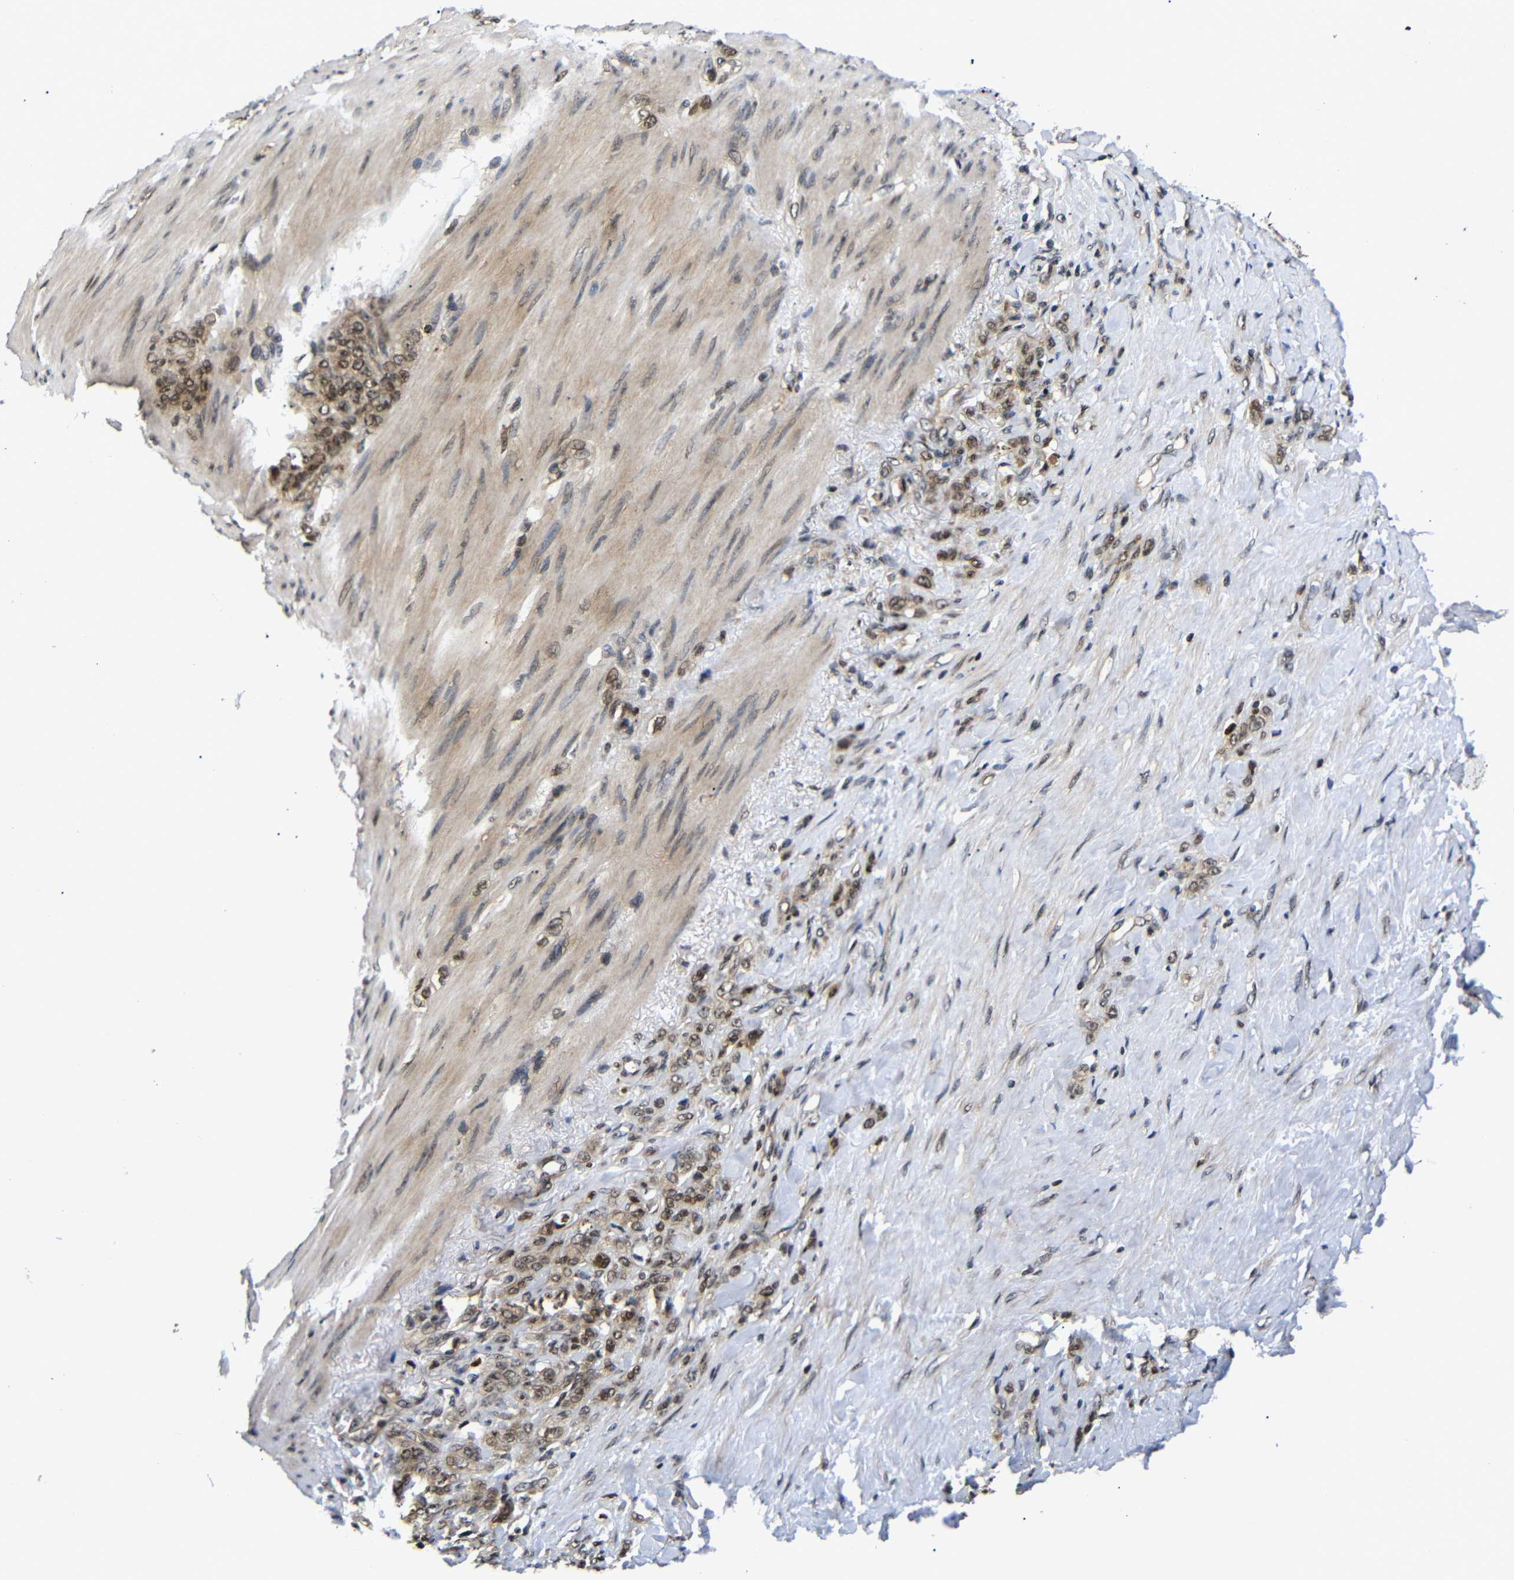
{"staining": {"intensity": "moderate", "quantity": ">75%", "location": "cytoplasmic/membranous,nuclear"}, "tissue": "stomach cancer", "cell_type": "Tumor cells", "image_type": "cancer", "snomed": [{"axis": "morphology", "description": "Adenocarcinoma, NOS"}, {"axis": "topography", "description": "Stomach"}], "caption": "A medium amount of moderate cytoplasmic/membranous and nuclear expression is seen in about >75% of tumor cells in stomach cancer tissue. (brown staining indicates protein expression, while blue staining denotes nuclei).", "gene": "KIF23", "patient": {"sex": "male", "age": 82}}